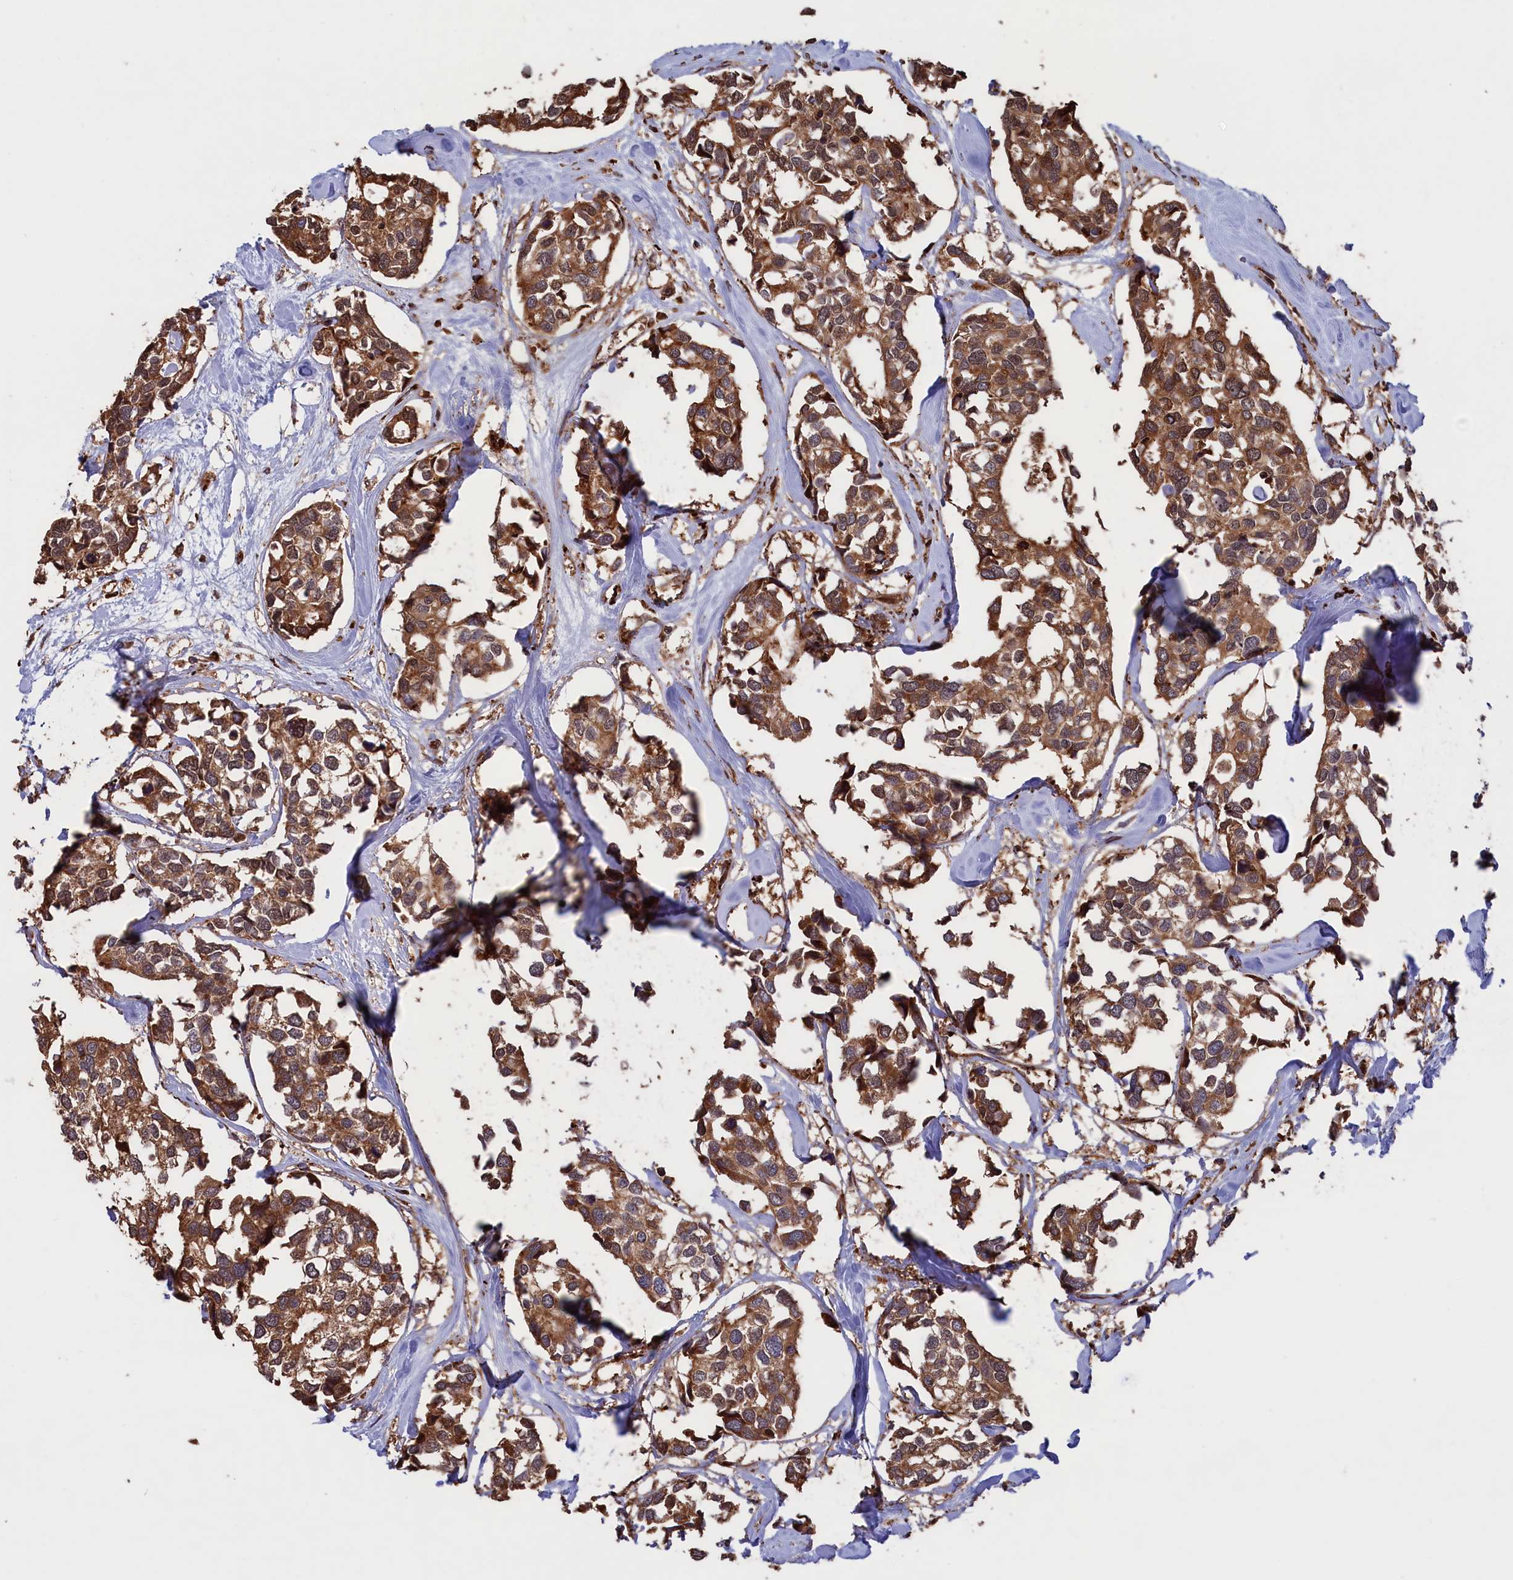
{"staining": {"intensity": "moderate", "quantity": ">75%", "location": "cytoplasmic/membranous"}, "tissue": "breast cancer", "cell_type": "Tumor cells", "image_type": "cancer", "snomed": [{"axis": "morphology", "description": "Duct carcinoma"}, {"axis": "topography", "description": "Breast"}], "caption": "Protein positivity by IHC exhibits moderate cytoplasmic/membranous expression in about >75% of tumor cells in breast cancer.", "gene": "PLA2G4C", "patient": {"sex": "female", "age": 83}}